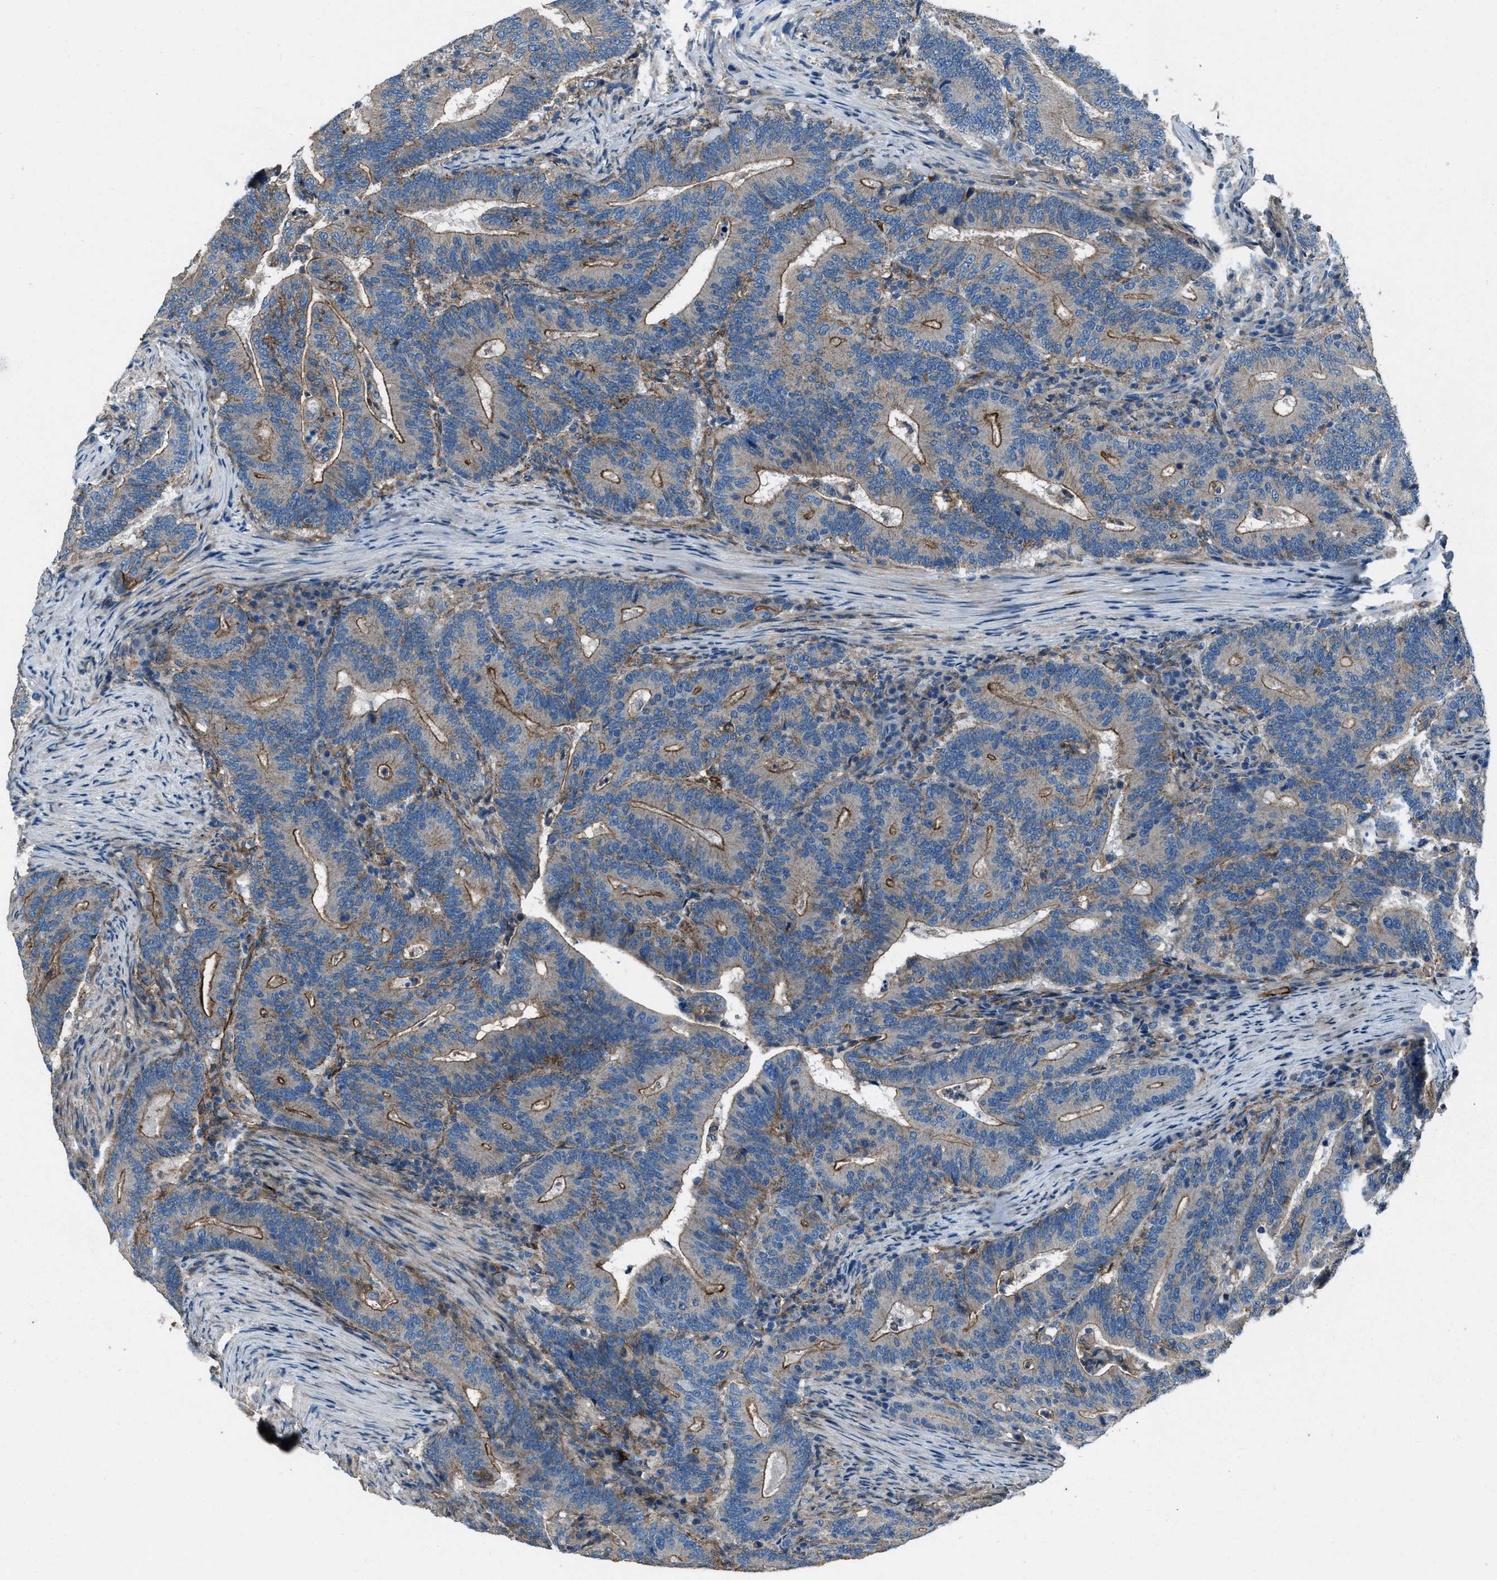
{"staining": {"intensity": "moderate", "quantity": ">75%", "location": "cytoplasmic/membranous"}, "tissue": "colorectal cancer", "cell_type": "Tumor cells", "image_type": "cancer", "snomed": [{"axis": "morphology", "description": "Adenocarcinoma, NOS"}, {"axis": "topography", "description": "Colon"}], "caption": "There is medium levels of moderate cytoplasmic/membranous staining in tumor cells of colorectal cancer (adenocarcinoma), as demonstrated by immunohistochemical staining (brown color).", "gene": "SVIL", "patient": {"sex": "female", "age": 66}}